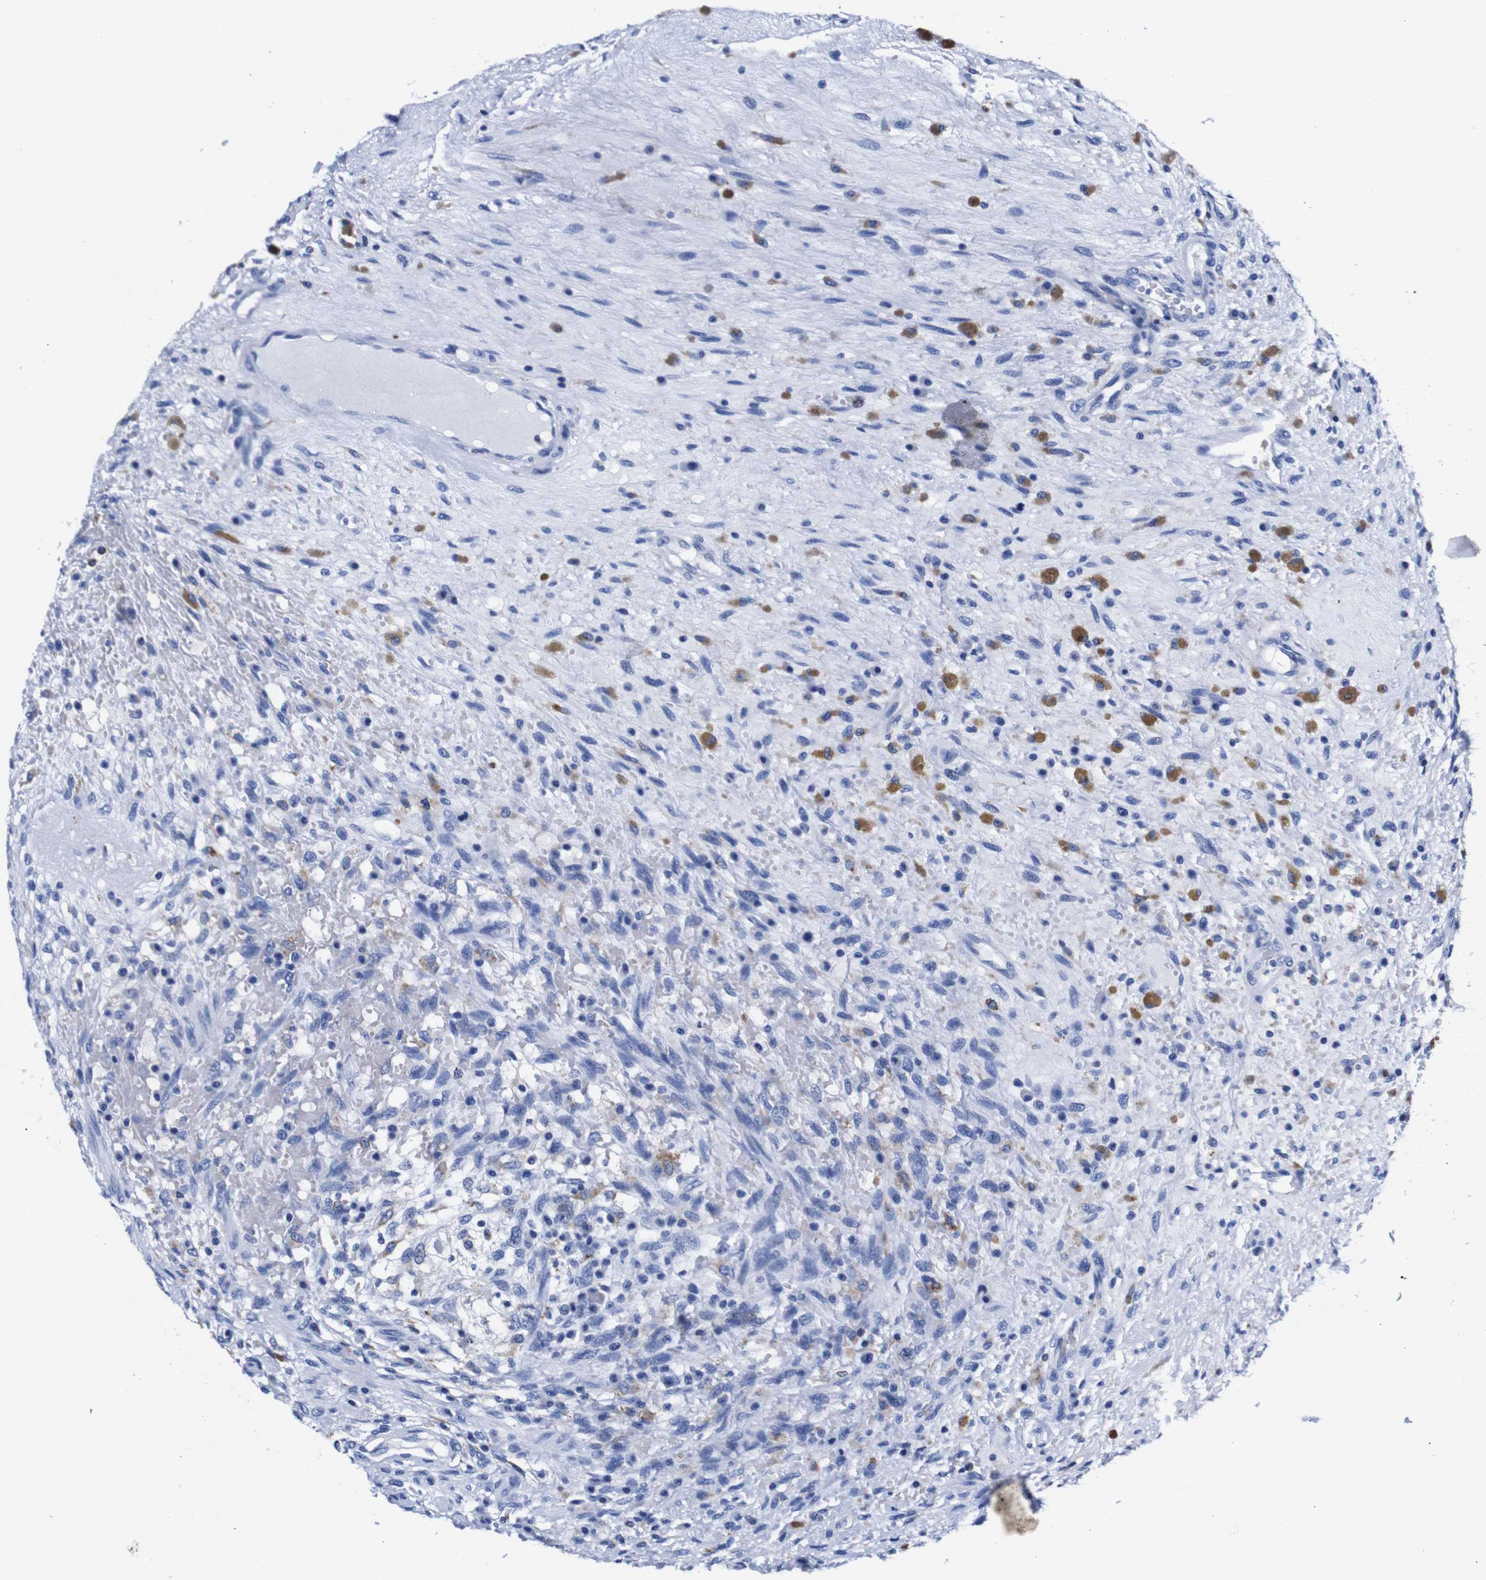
{"staining": {"intensity": "negative", "quantity": "none", "location": "none"}, "tissue": "testis cancer", "cell_type": "Tumor cells", "image_type": "cancer", "snomed": [{"axis": "morphology", "description": "Carcinoma, Embryonal, NOS"}, {"axis": "topography", "description": "Testis"}], "caption": "Tumor cells show no significant protein expression in testis embryonal carcinoma.", "gene": "HLA-DMB", "patient": {"sex": "male", "age": 26}}